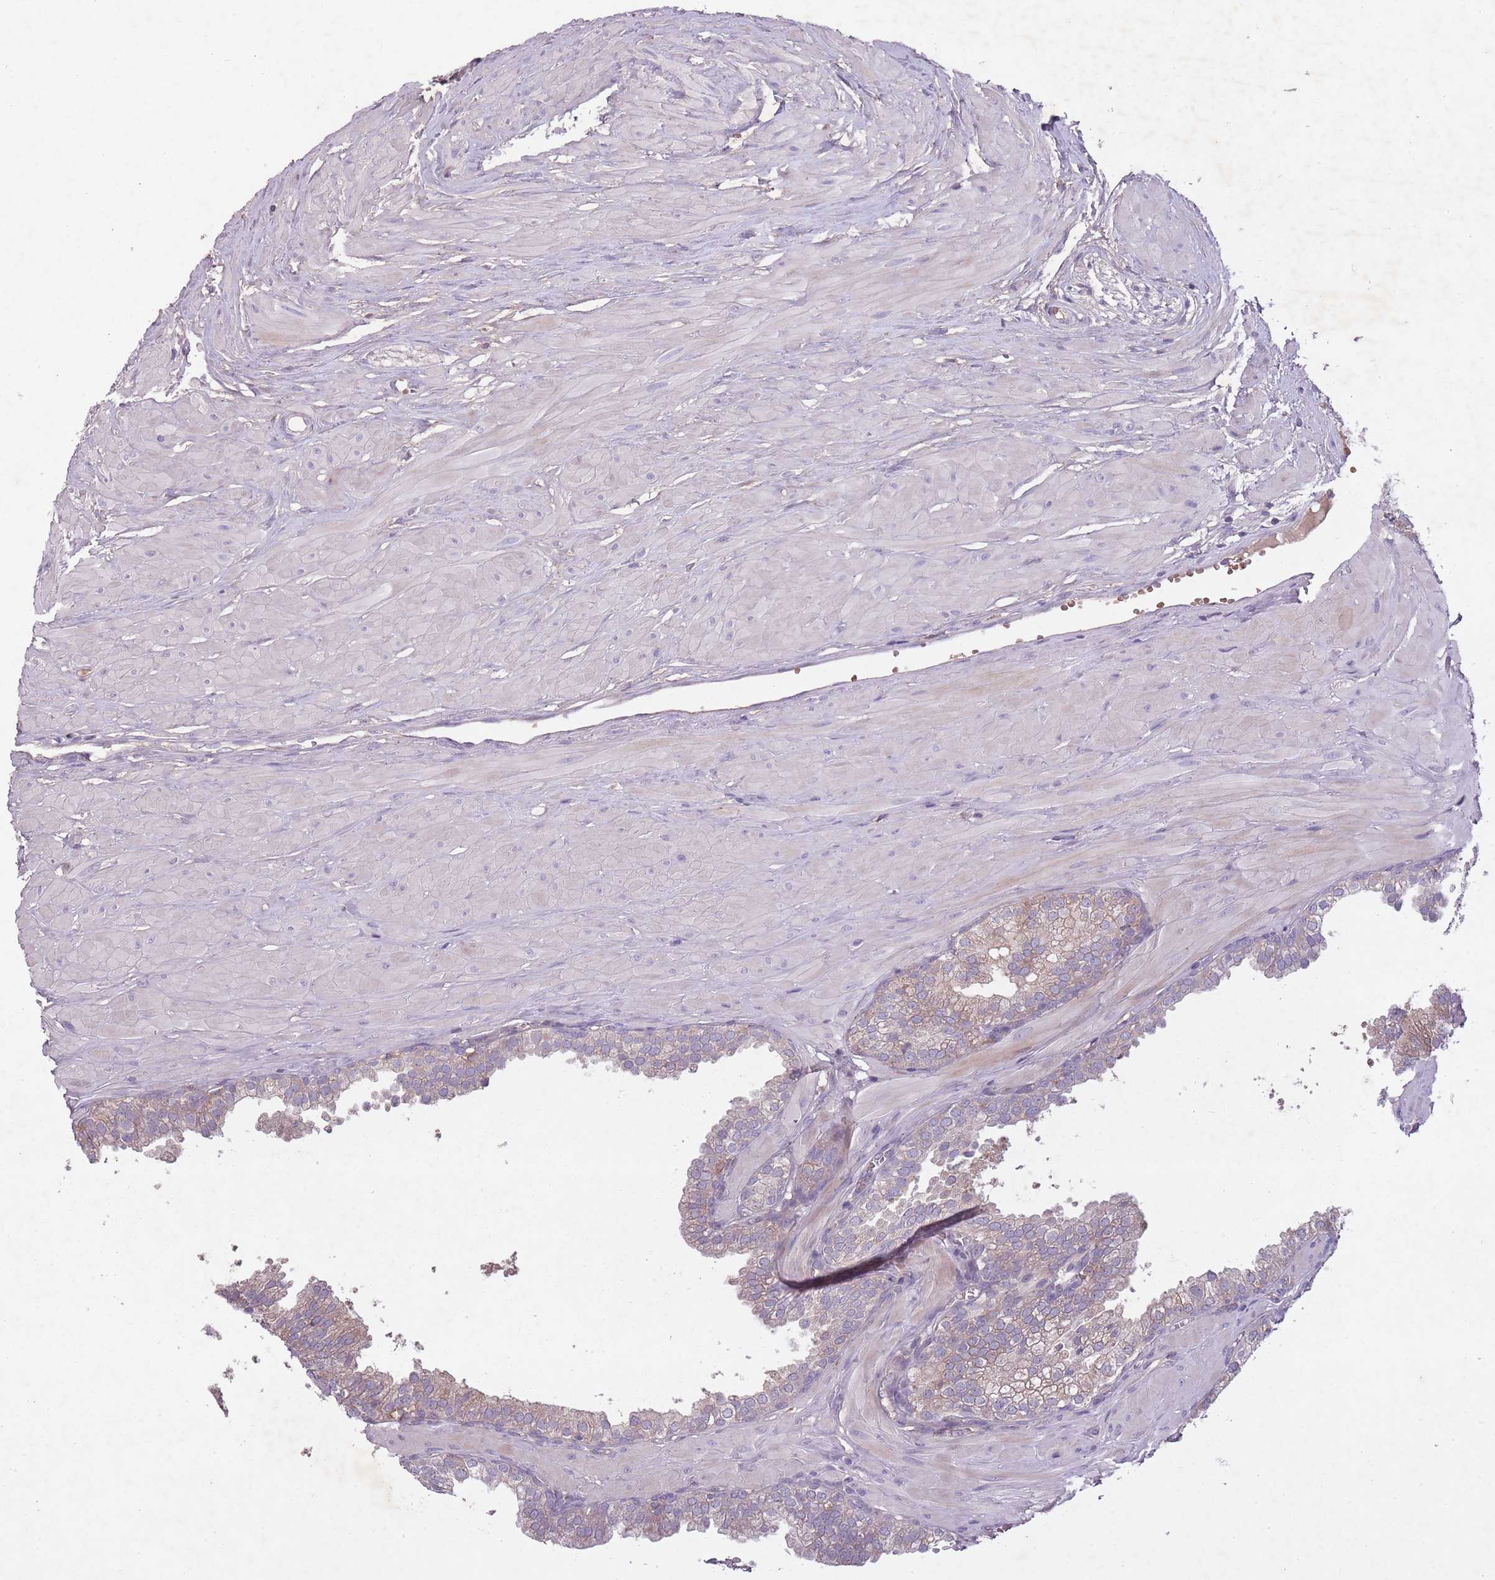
{"staining": {"intensity": "weak", "quantity": "<25%", "location": "cytoplasmic/membranous"}, "tissue": "prostate", "cell_type": "Glandular cells", "image_type": "normal", "snomed": [{"axis": "morphology", "description": "Normal tissue, NOS"}, {"axis": "topography", "description": "Prostate"}, {"axis": "topography", "description": "Peripheral nerve tissue"}], "caption": "Immunohistochemistry histopathology image of unremarkable prostate stained for a protein (brown), which displays no expression in glandular cells. (DAB (3,3'-diaminobenzidine) IHC visualized using brightfield microscopy, high magnification).", "gene": "OR2V1", "patient": {"sex": "male", "age": 55}}